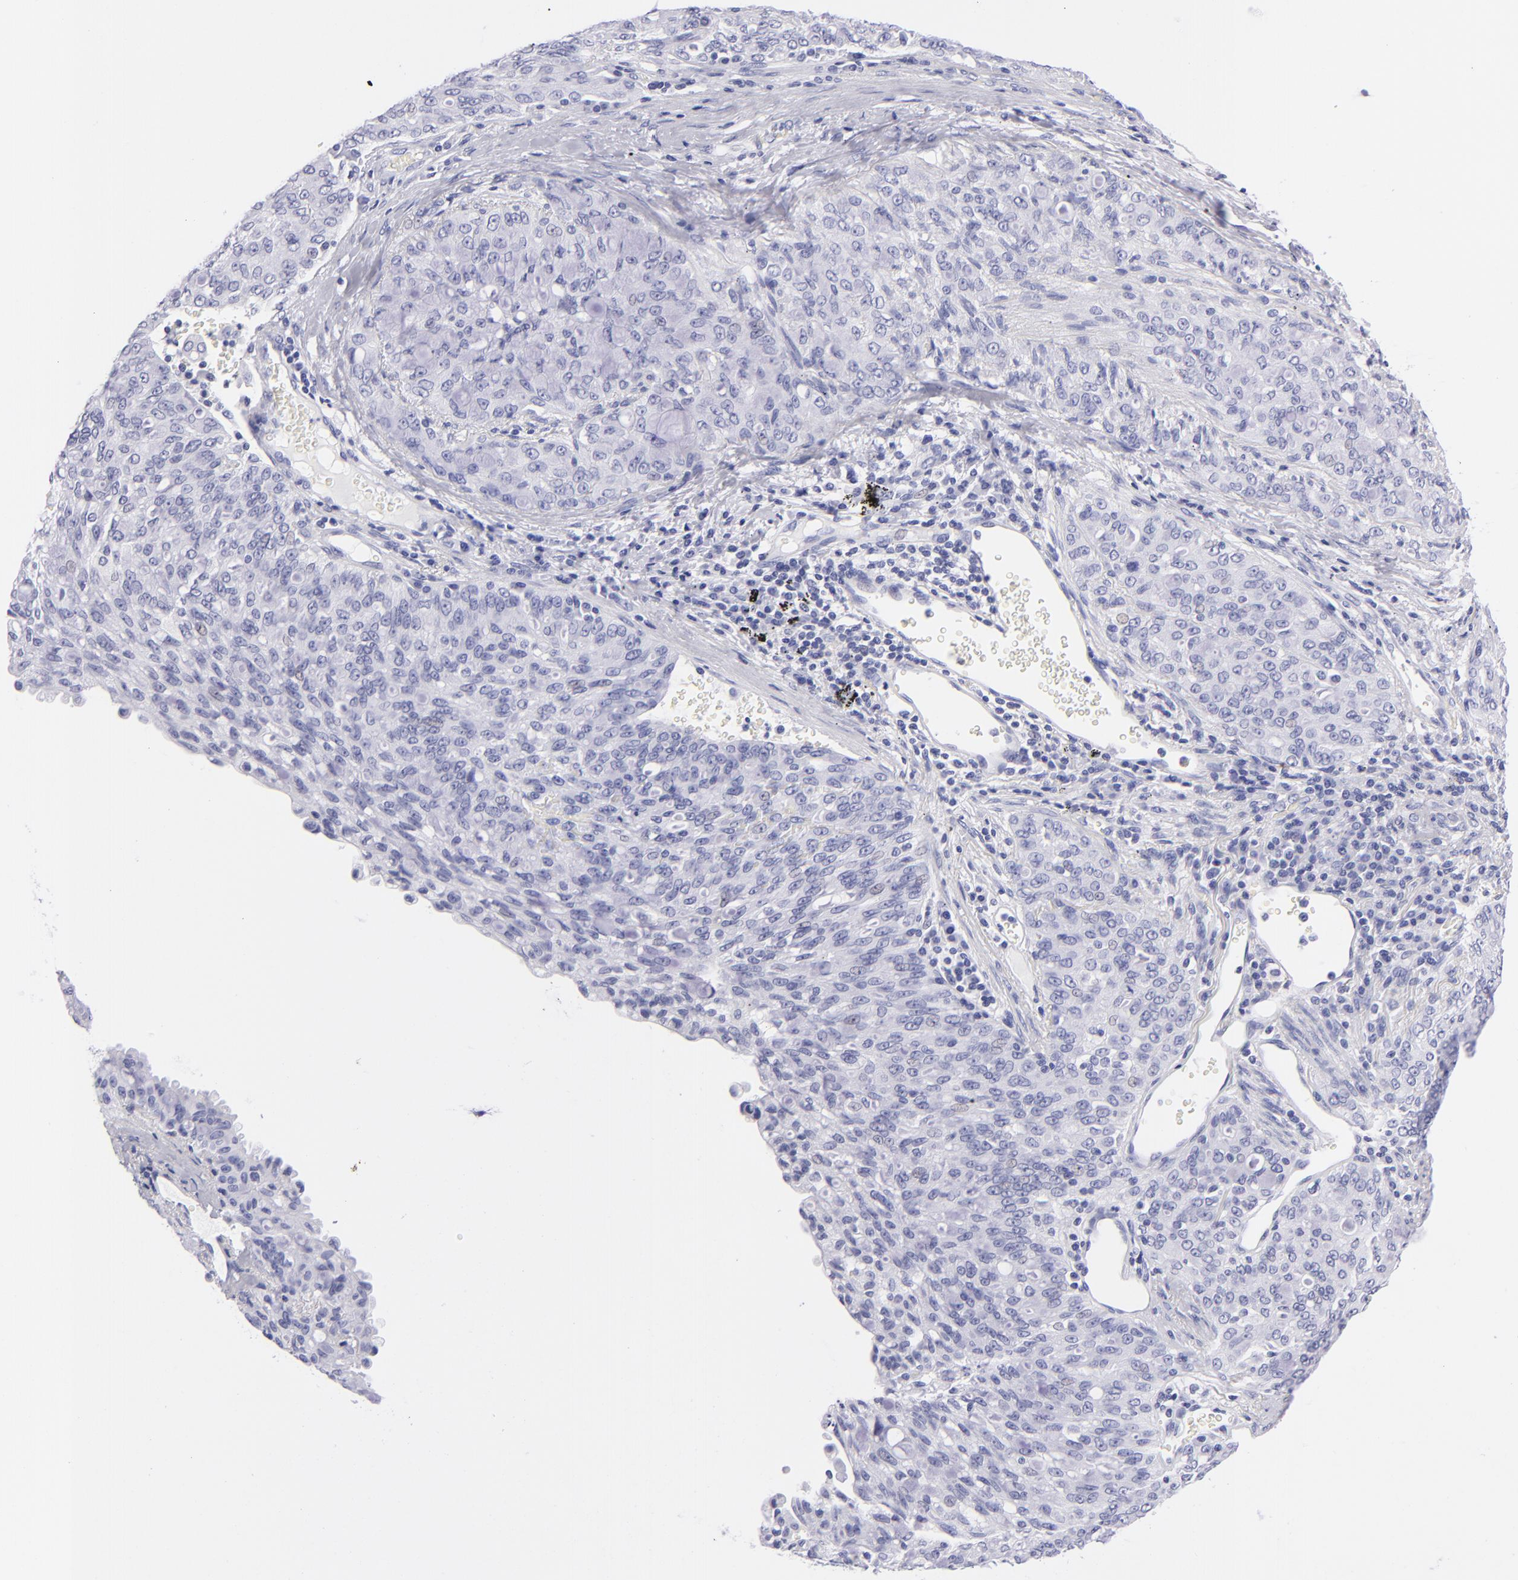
{"staining": {"intensity": "negative", "quantity": "none", "location": "none"}, "tissue": "lung cancer", "cell_type": "Tumor cells", "image_type": "cancer", "snomed": [{"axis": "morphology", "description": "Adenocarcinoma, NOS"}, {"axis": "topography", "description": "Lung"}], "caption": "Tumor cells show no significant protein expression in lung adenocarcinoma.", "gene": "PRPH", "patient": {"sex": "female", "age": 44}}